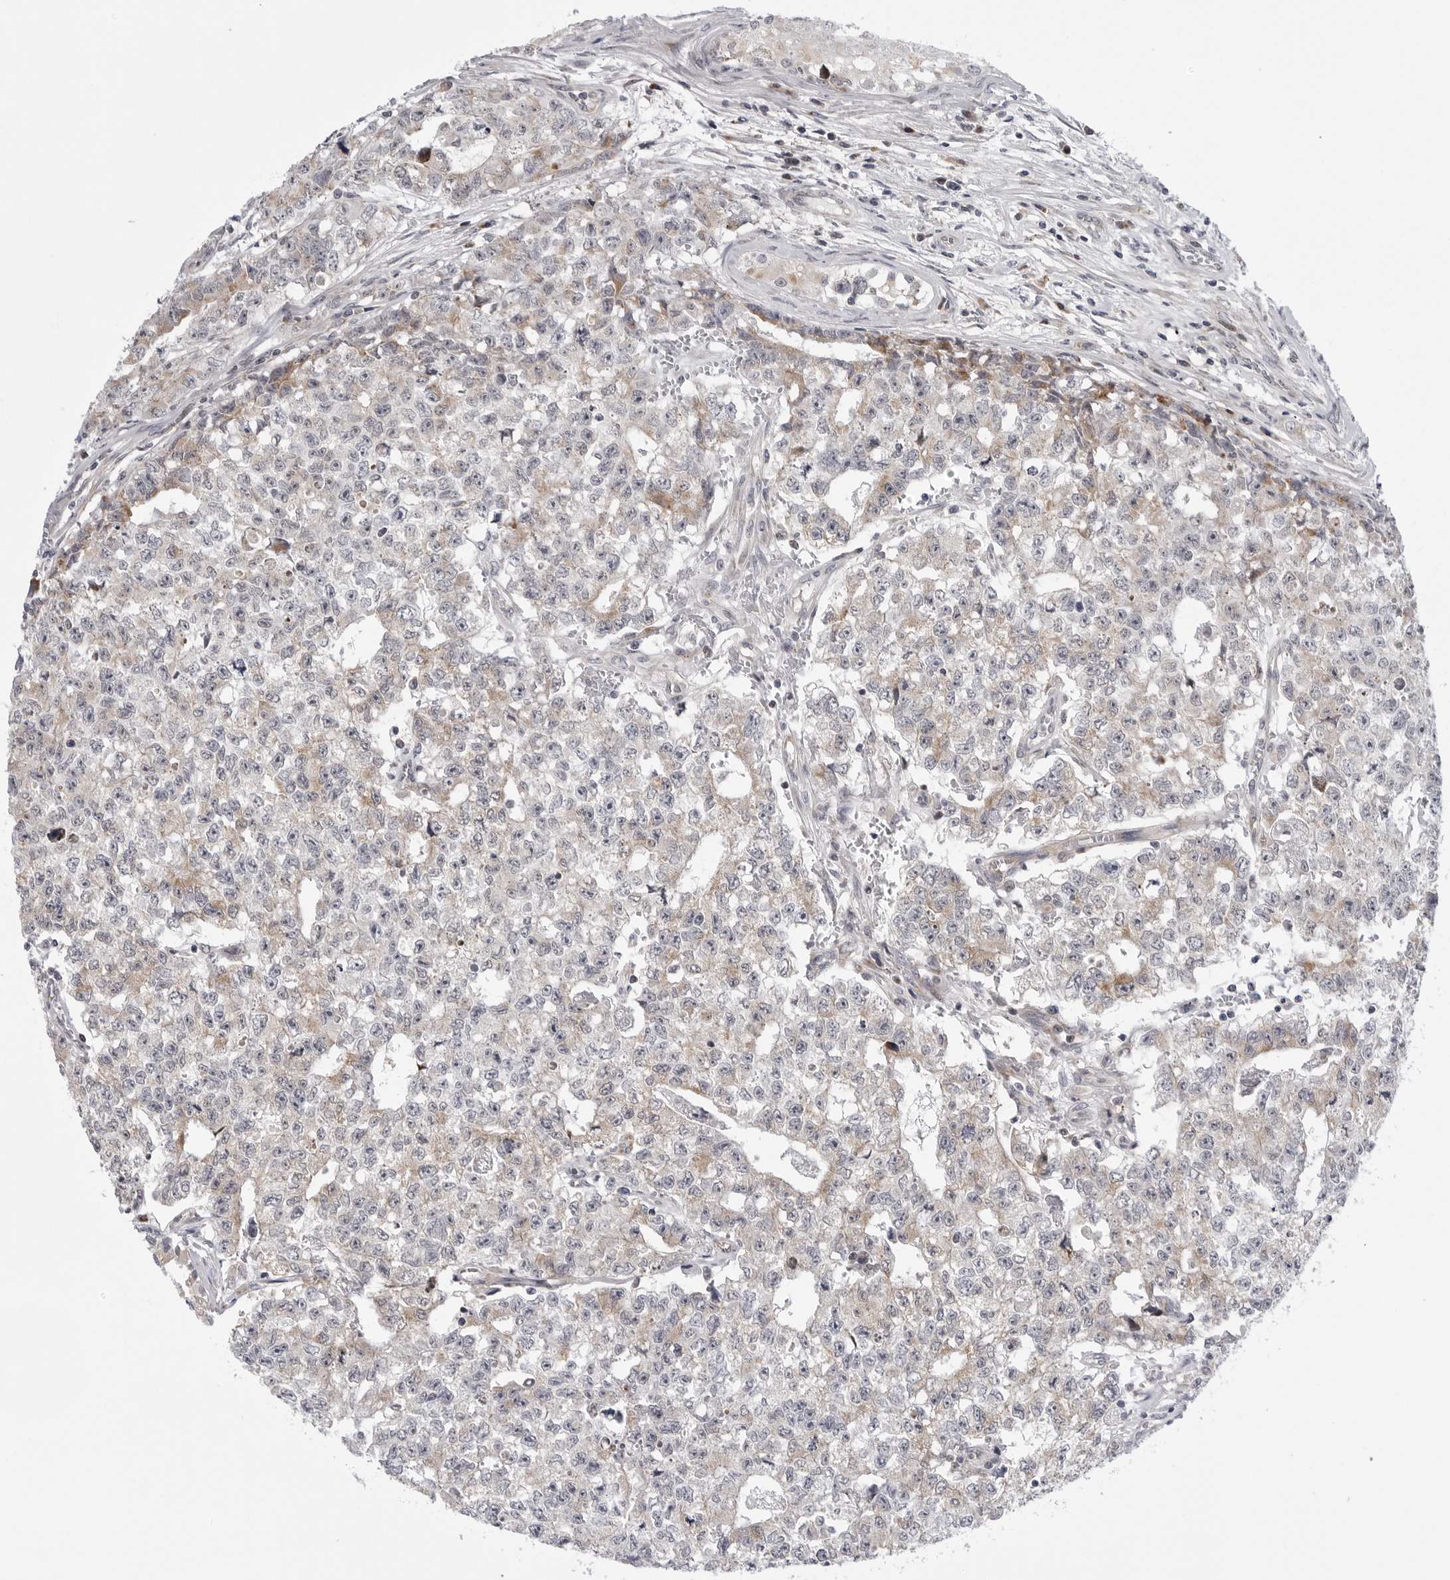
{"staining": {"intensity": "weak", "quantity": "<25%", "location": "cytoplasmic/membranous"}, "tissue": "testis cancer", "cell_type": "Tumor cells", "image_type": "cancer", "snomed": [{"axis": "morphology", "description": "Carcinoma, Embryonal, NOS"}, {"axis": "topography", "description": "Testis"}], "caption": "DAB immunohistochemical staining of human testis cancer reveals no significant positivity in tumor cells.", "gene": "CDK20", "patient": {"sex": "male", "age": 28}}